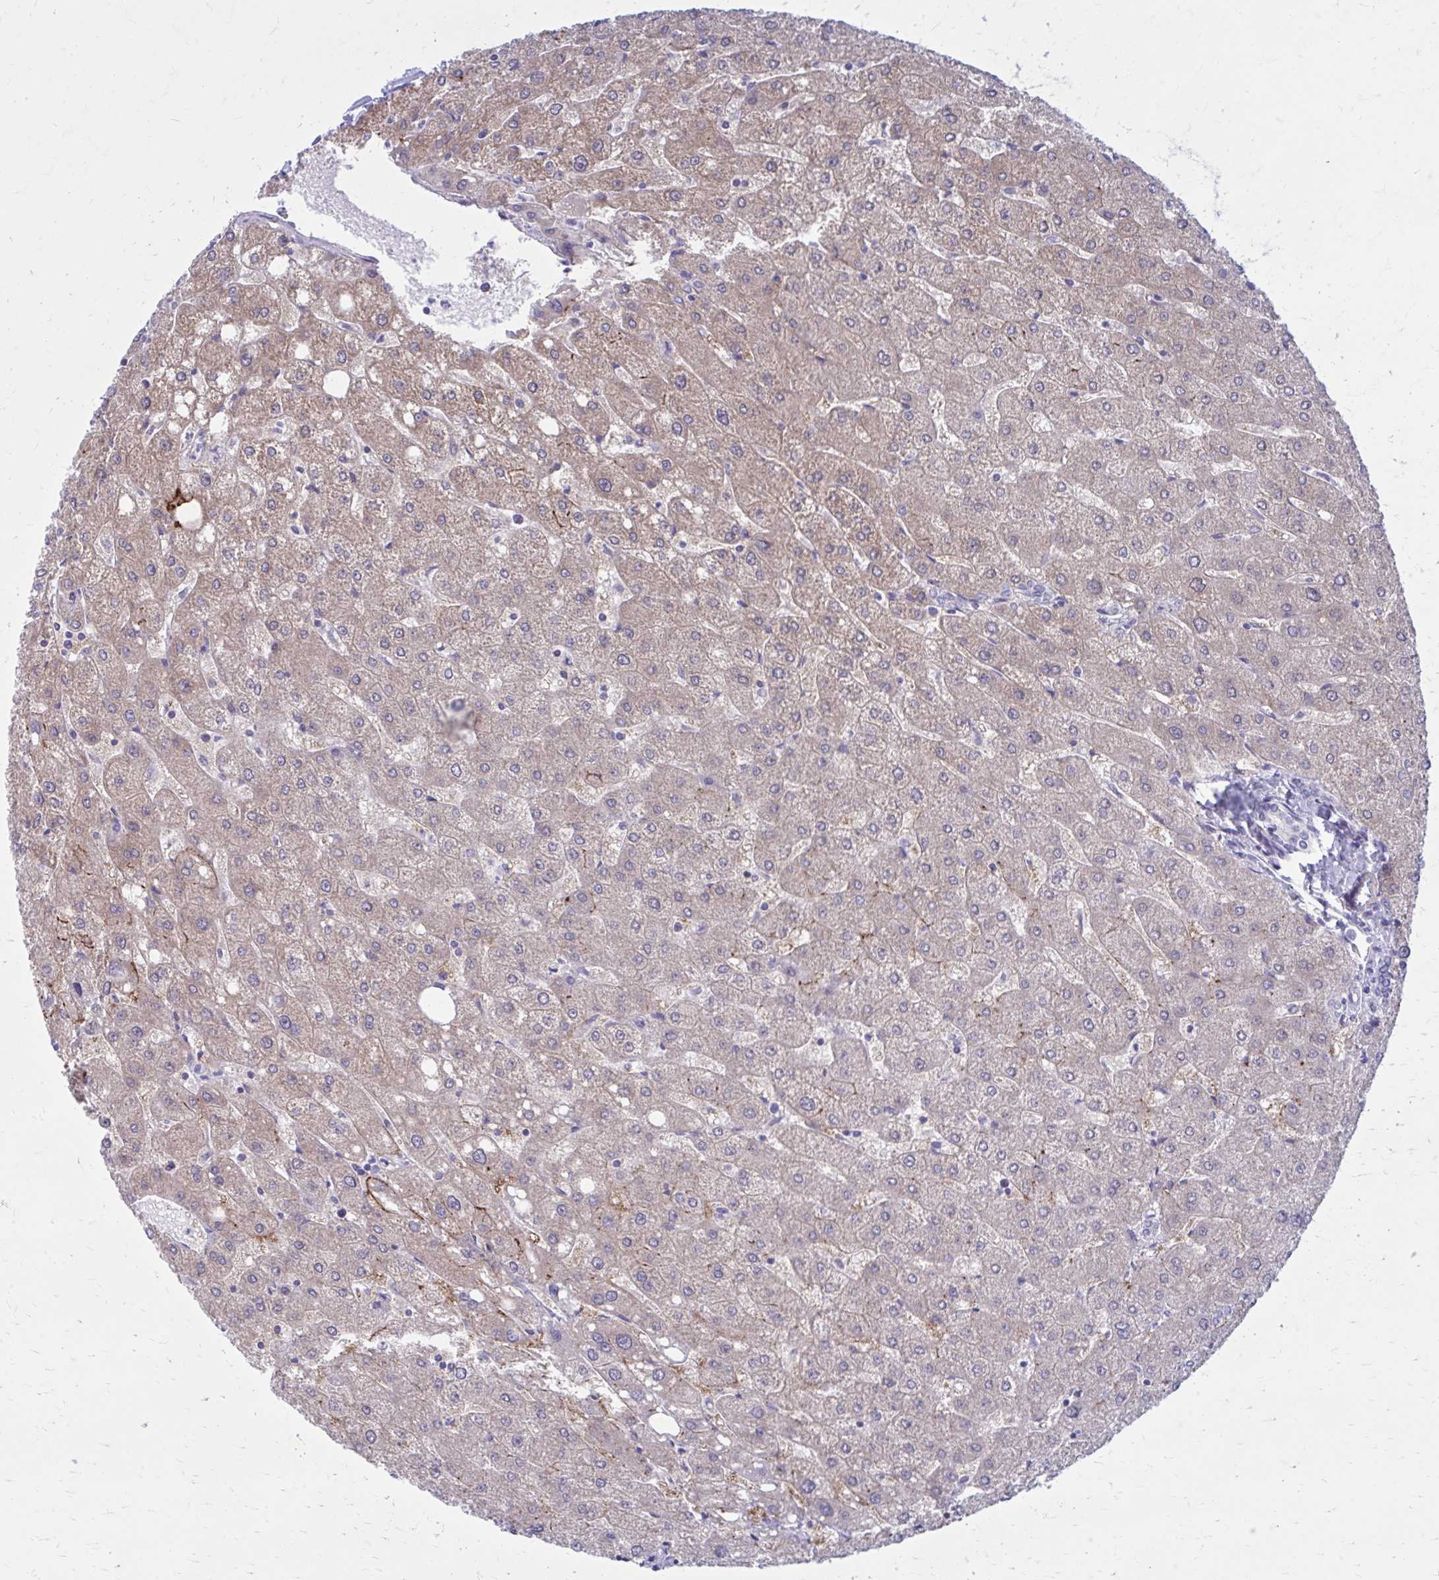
{"staining": {"intensity": "negative", "quantity": "none", "location": "none"}, "tissue": "liver", "cell_type": "Cholangiocytes", "image_type": "normal", "snomed": [{"axis": "morphology", "description": "Normal tissue, NOS"}, {"axis": "topography", "description": "Liver"}], "caption": "DAB immunohistochemical staining of unremarkable liver displays no significant expression in cholangiocytes. (IHC, brightfield microscopy, high magnification).", "gene": "GIGYF2", "patient": {"sex": "male", "age": 67}}